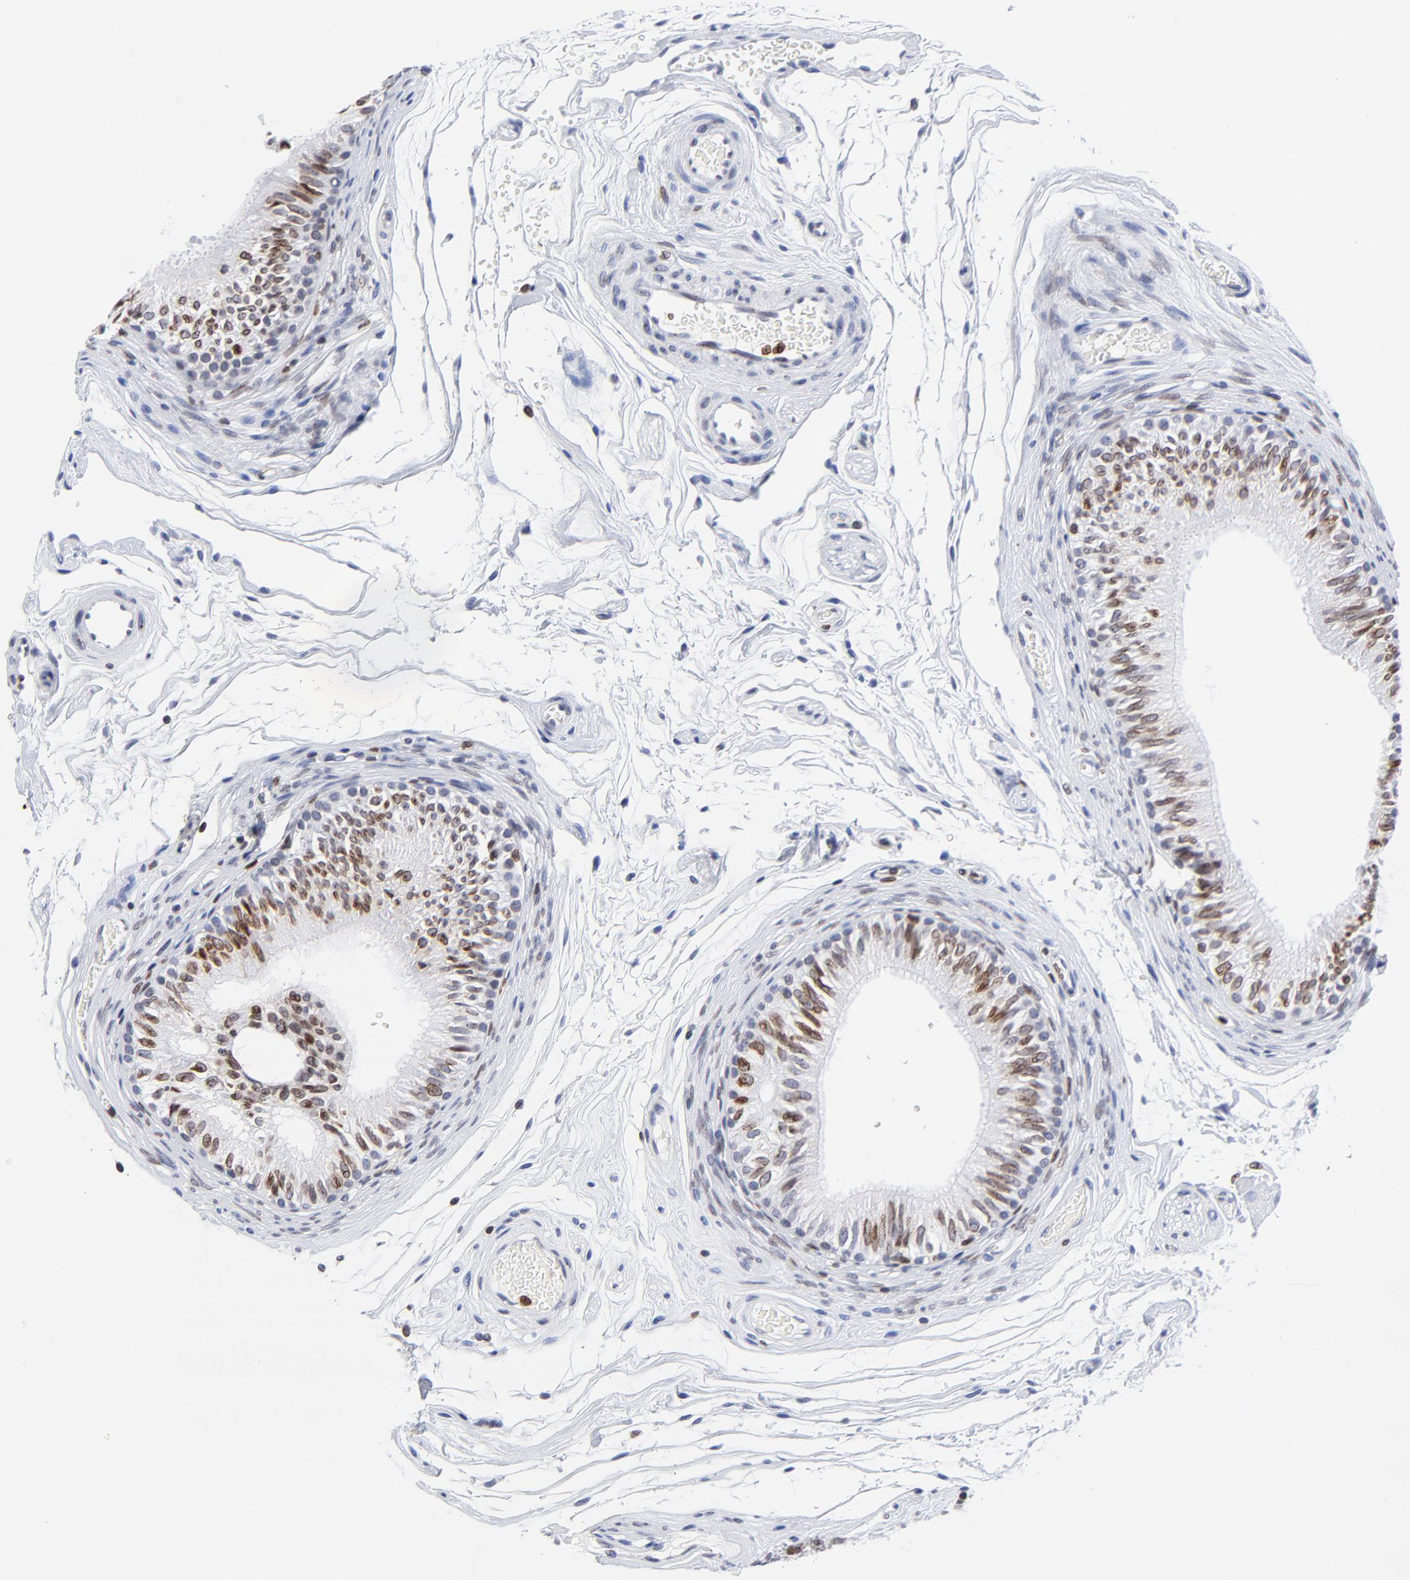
{"staining": {"intensity": "moderate", "quantity": ">75%", "location": "cytoplasmic/membranous,nuclear"}, "tissue": "epididymis", "cell_type": "Glandular cells", "image_type": "normal", "snomed": [{"axis": "morphology", "description": "Normal tissue, NOS"}, {"axis": "topography", "description": "Testis"}, {"axis": "topography", "description": "Epididymis"}], "caption": "The photomicrograph shows a brown stain indicating the presence of a protein in the cytoplasmic/membranous,nuclear of glandular cells in epididymis.", "gene": "THAP7", "patient": {"sex": "male", "age": 36}}